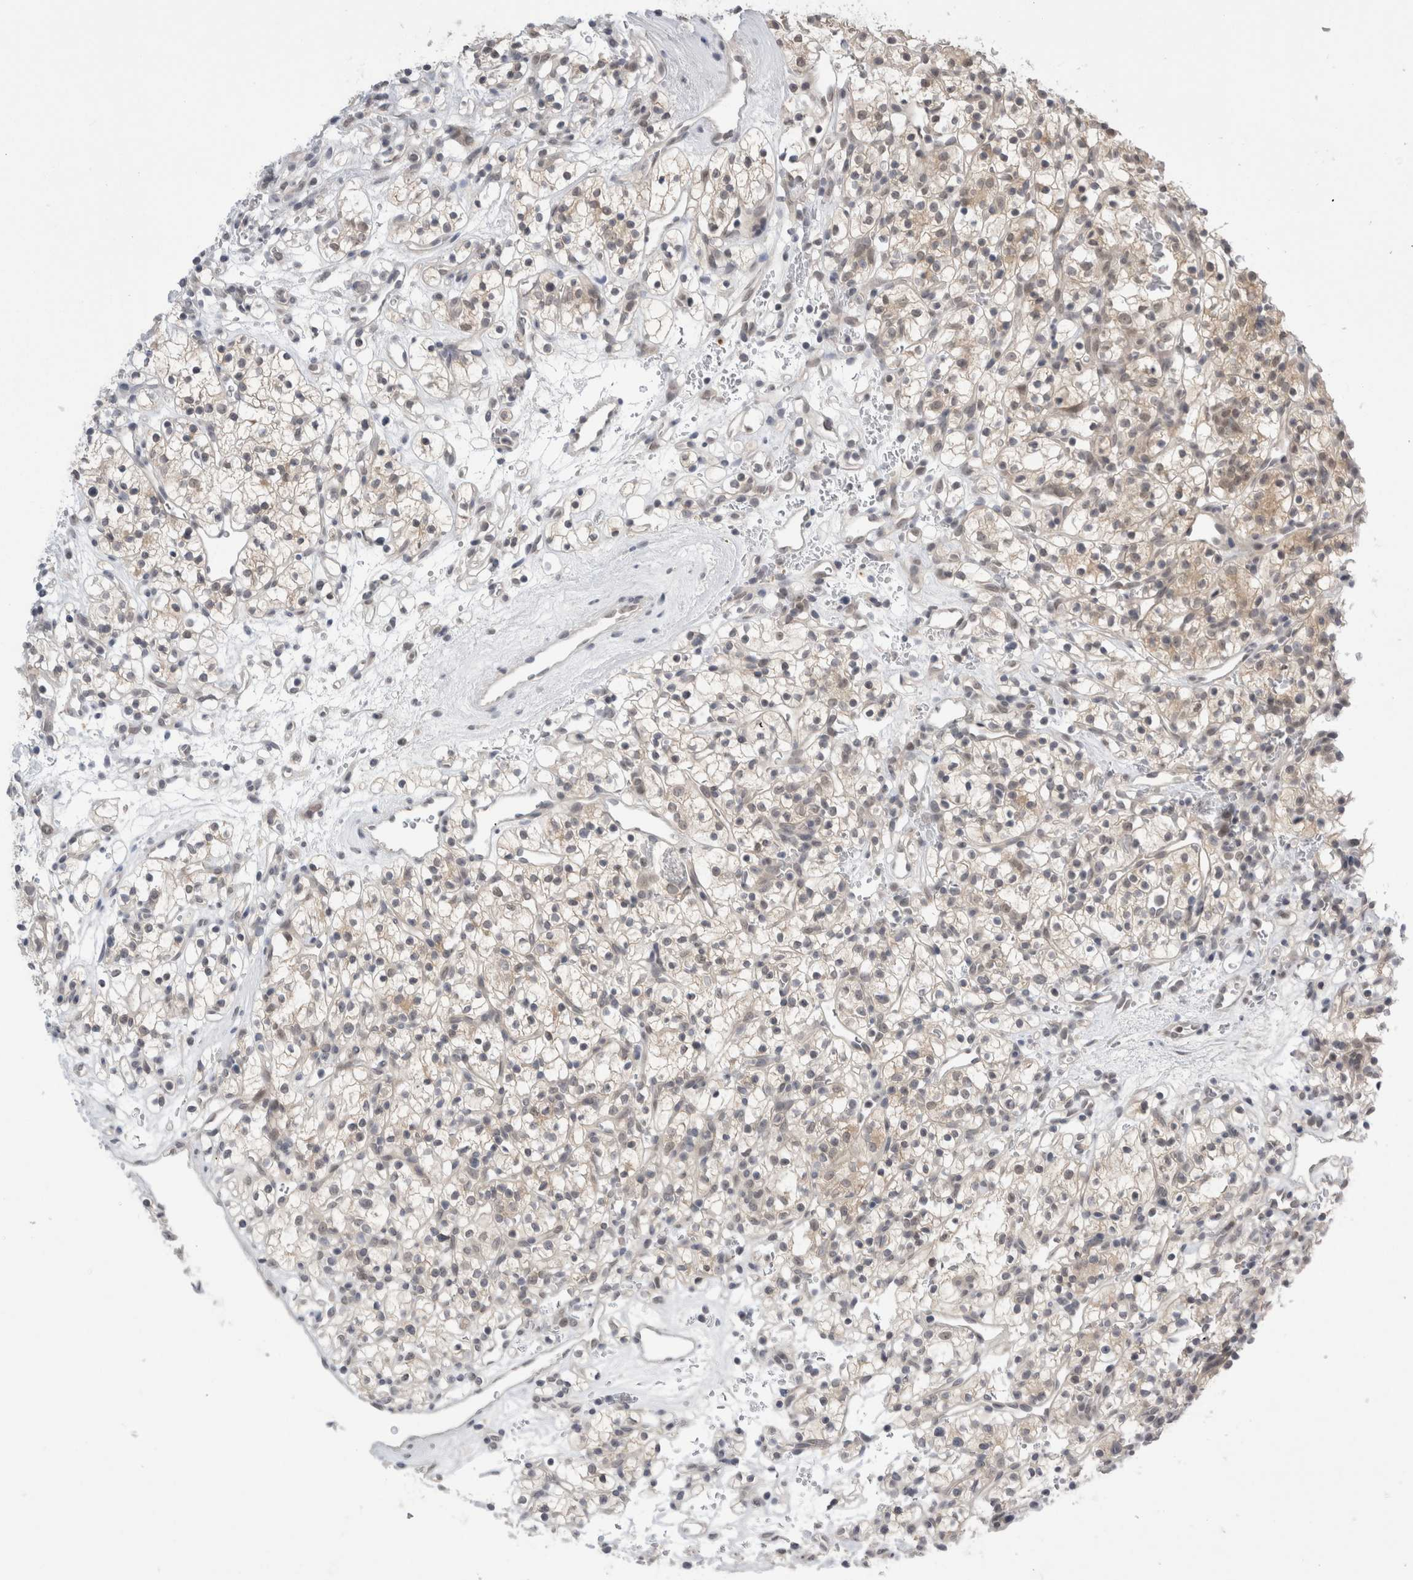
{"staining": {"intensity": "weak", "quantity": "25%-75%", "location": "cytoplasmic/membranous"}, "tissue": "renal cancer", "cell_type": "Tumor cells", "image_type": "cancer", "snomed": [{"axis": "morphology", "description": "Adenocarcinoma, NOS"}, {"axis": "topography", "description": "Kidney"}], "caption": "A high-resolution photomicrograph shows IHC staining of renal cancer, which reveals weak cytoplasmic/membranous positivity in approximately 25%-75% of tumor cells.", "gene": "ZNF341", "patient": {"sex": "female", "age": 57}}